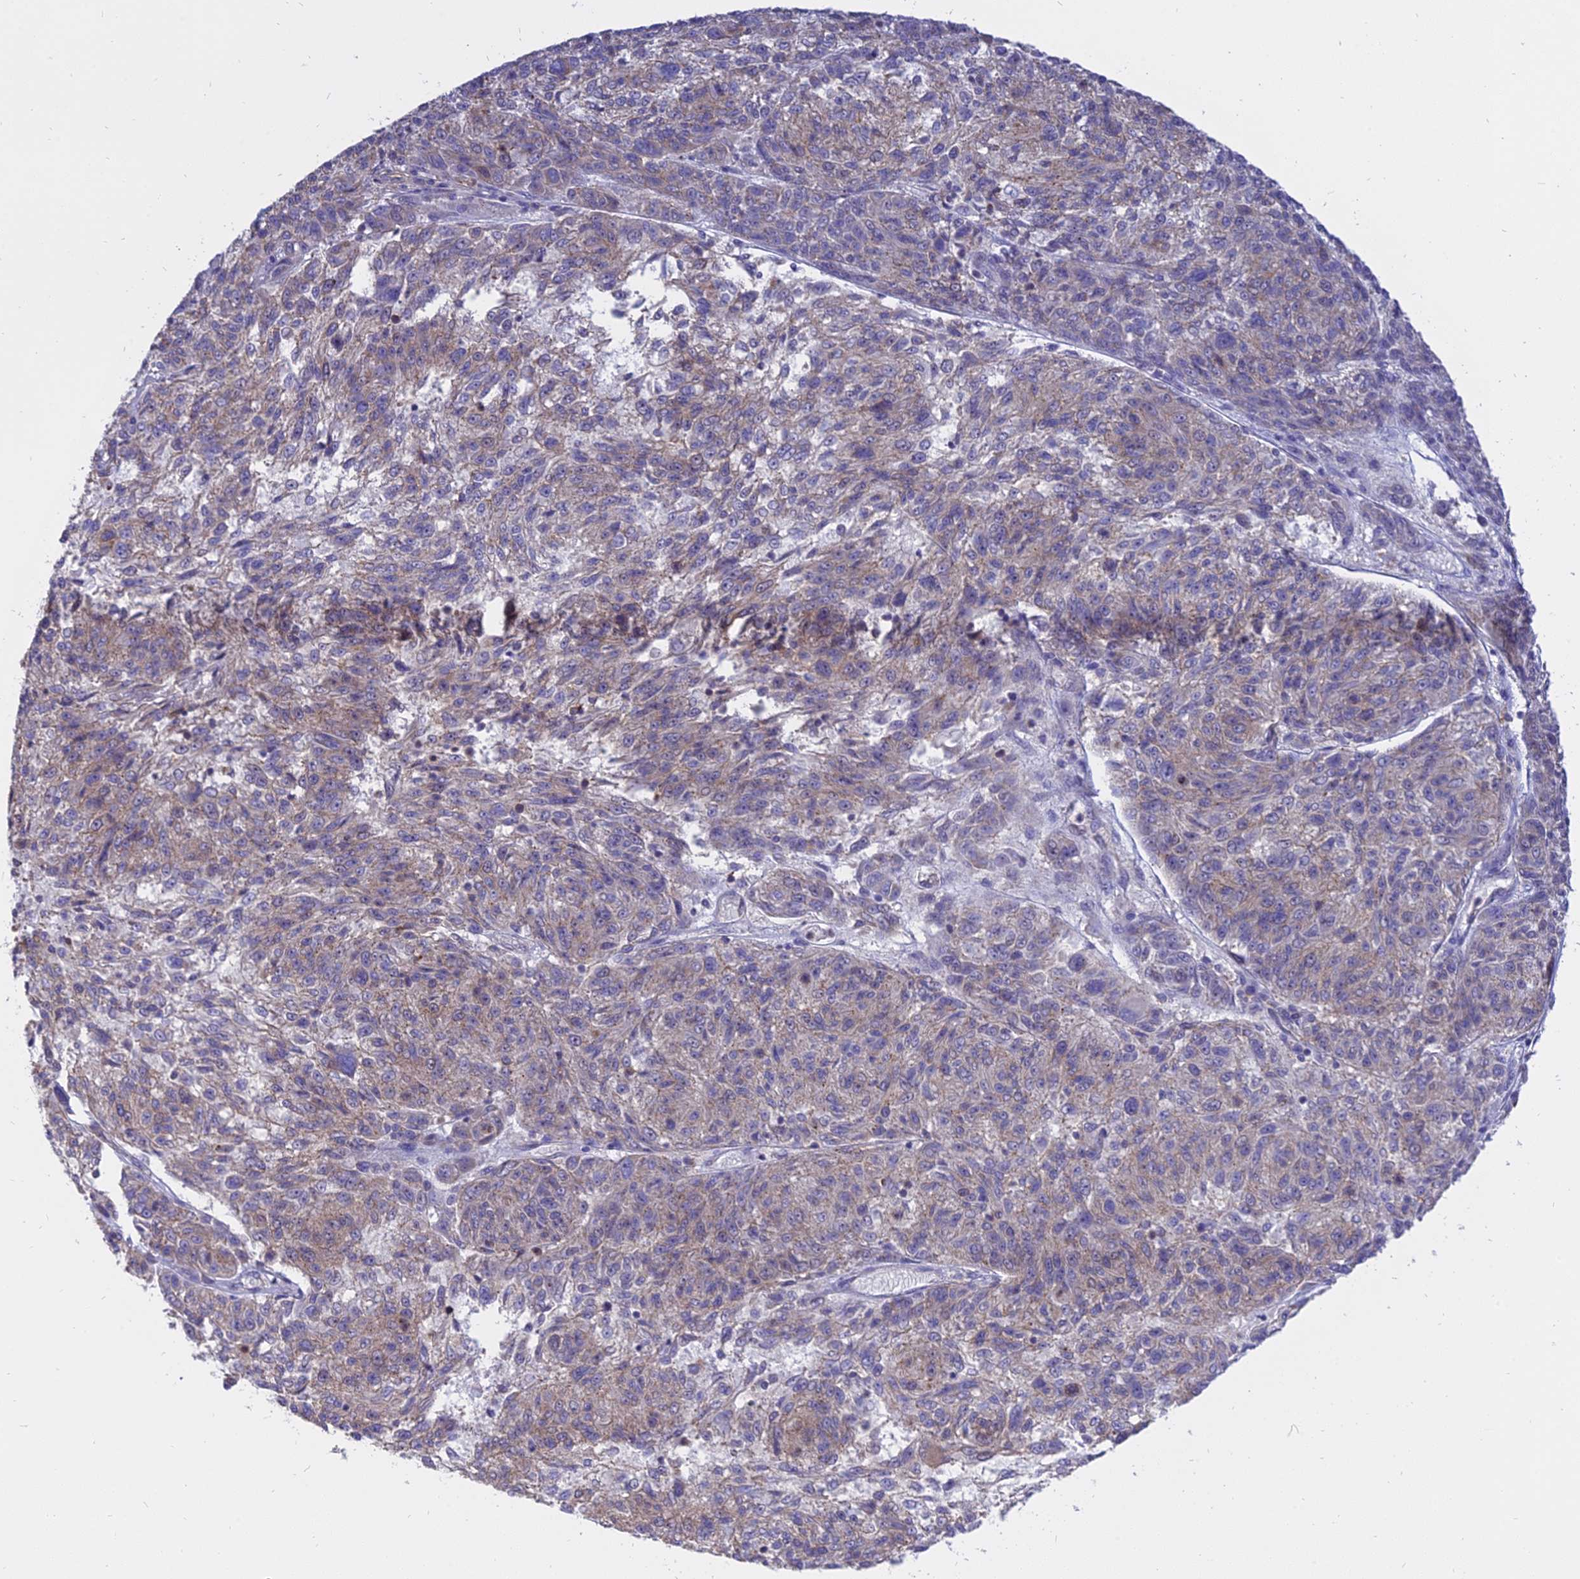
{"staining": {"intensity": "weak", "quantity": "<25%", "location": "cytoplasmic/membranous"}, "tissue": "melanoma", "cell_type": "Tumor cells", "image_type": "cancer", "snomed": [{"axis": "morphology", "description": "Malignant melanoma, NOS"}, {"axis": "topography", "description": "Skin"}], "caption": "A histopathology image of melanoma stained for a protein shows no brown staining in tumor cells.", "gene": "CENPV", "patient": {"sex": "male", "age": 53}}